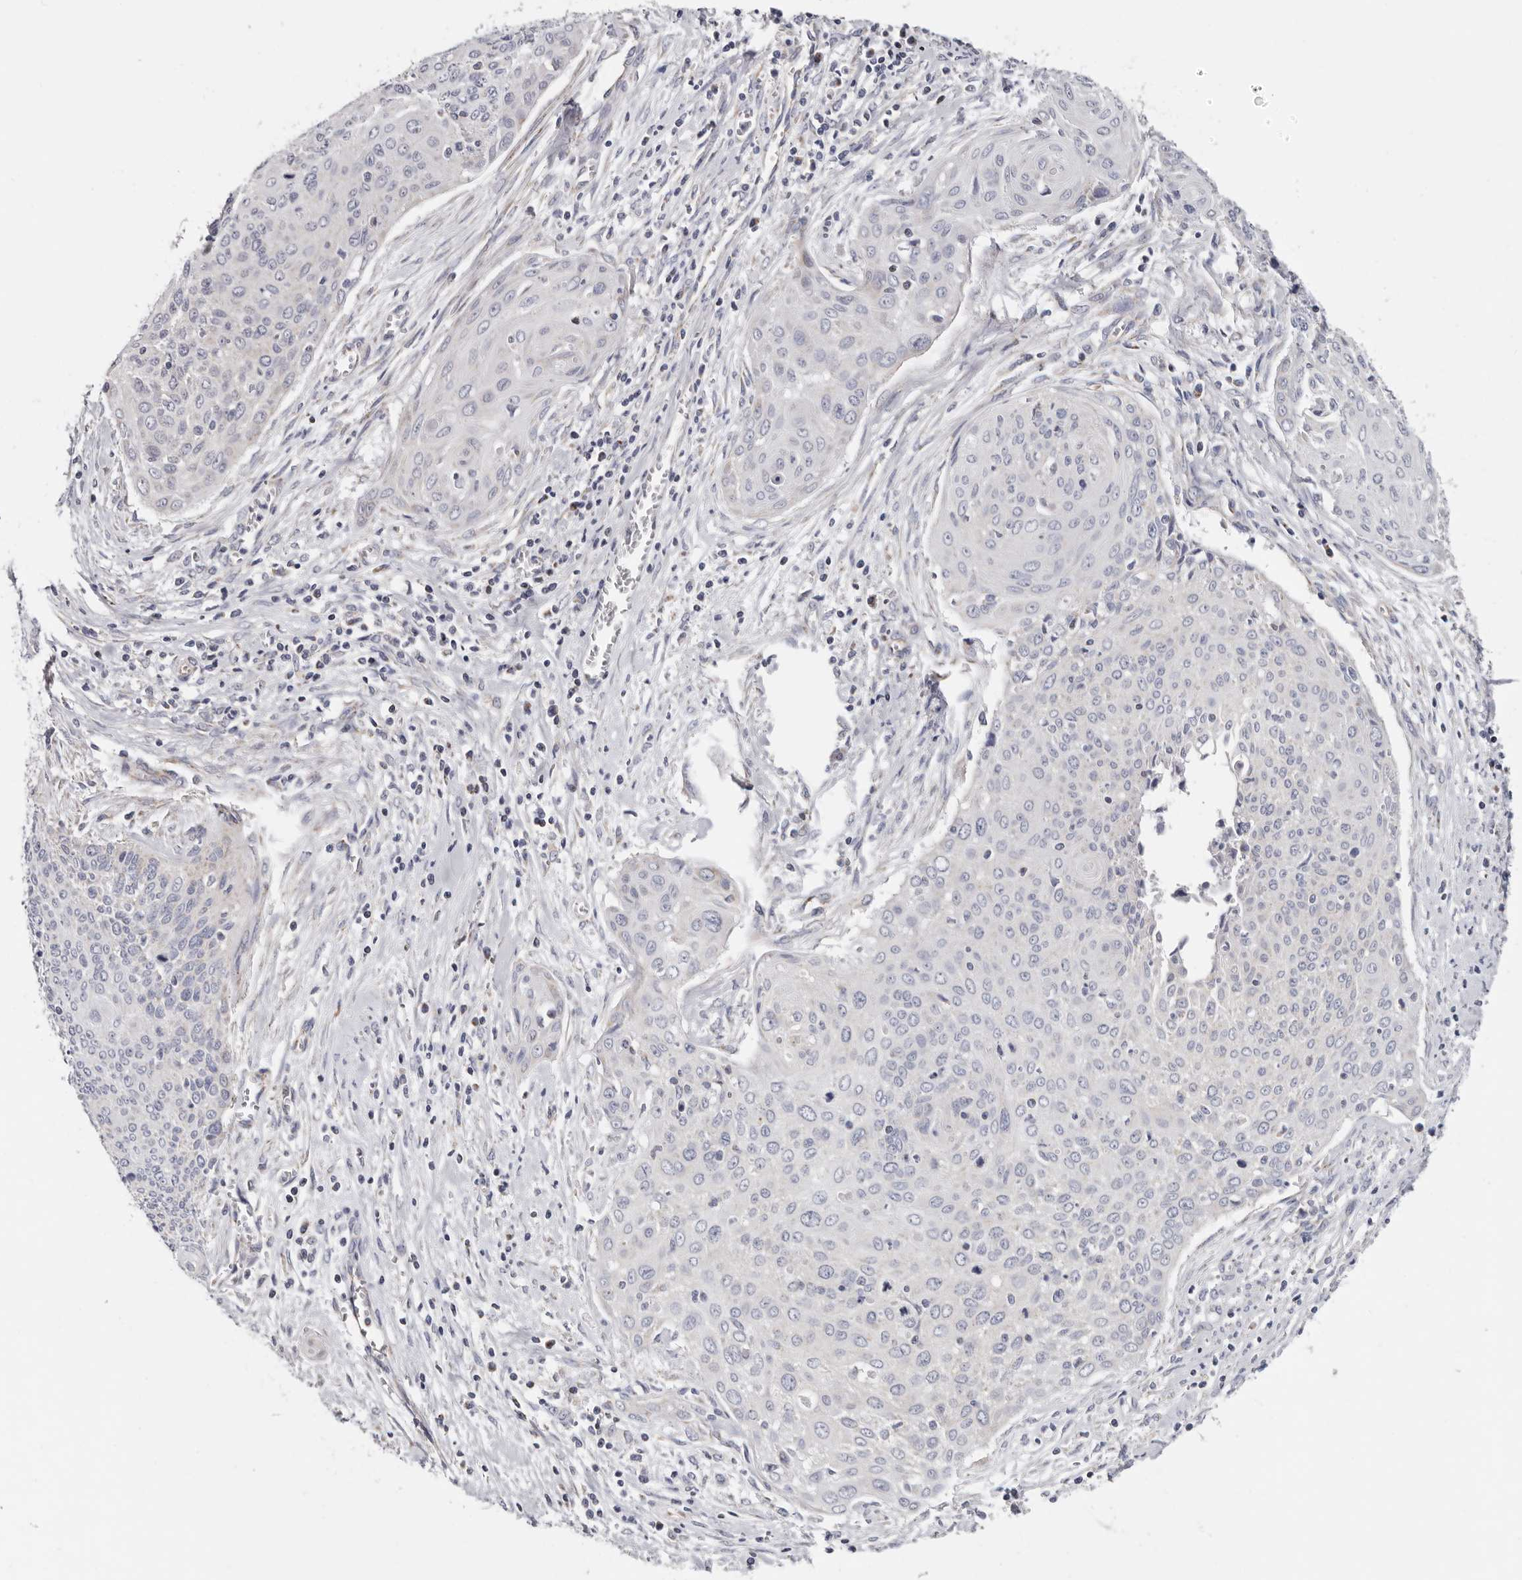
{"staining": {"intensity": "negative", "quantity": "none", "location": "none"}, "tissue": "cervical cancer", "cell_type": "Tumor cells", "image_type": "cancer", "snomed": [{"axis": "morphology", "description": "Squamous cell carcinoma, NOS"}, {"axis": "topography", "description": "Cervix"}], "caption": "High magnification brightfield microscopy of squamous cell carcinoma (cervical) stained with DAB (3,3'-diaminobenzidine) (brown) and counterstained with hematoxylin (blue): tumor cells show no significant staining.", "gene": "RSPO2", "patient": {"sex": "female", "age": 55}}